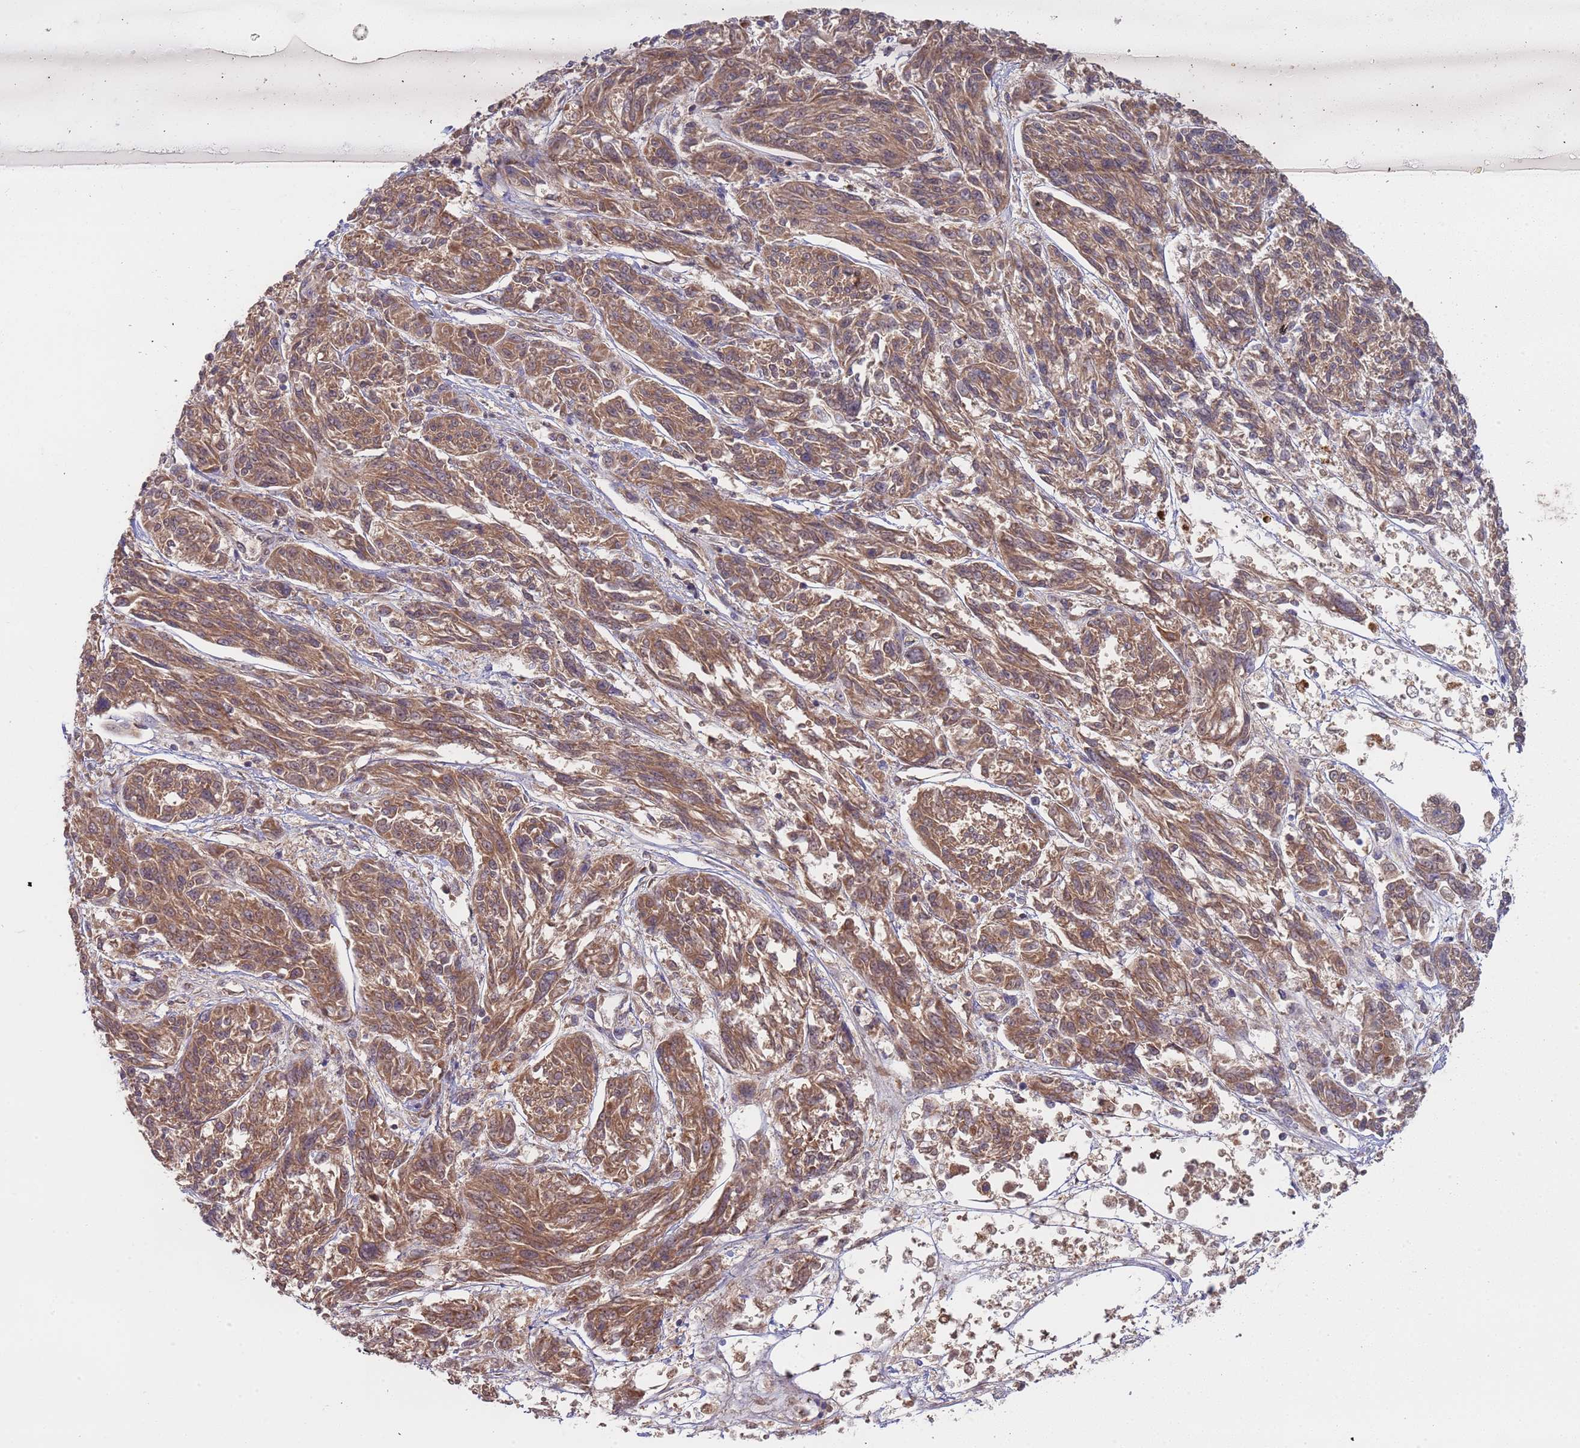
{"staining": {"intensity": "moderate", "quantity": ">75%", "location": "cytoplasmic/membranous"}, "tissue": "melanoma", "cell_type": "Tumor cells", "image_type": "cancer", "snomed": [{"axis": "morphology", "description": "Malignant melanoma, NOS"}, {"axis": "topography", "description": "Skin"}], "caption": "Malignant melanoma stained with IHC shows moderate cytoplasmic/membranous positivity in about >75% of tumor cells. Immunohistochemistry (ihc) stains the protein of interest in brown and the nuclei are stained blue.", "gene": "OR5A2", "patient": {"sex": "male", "age": 53}}